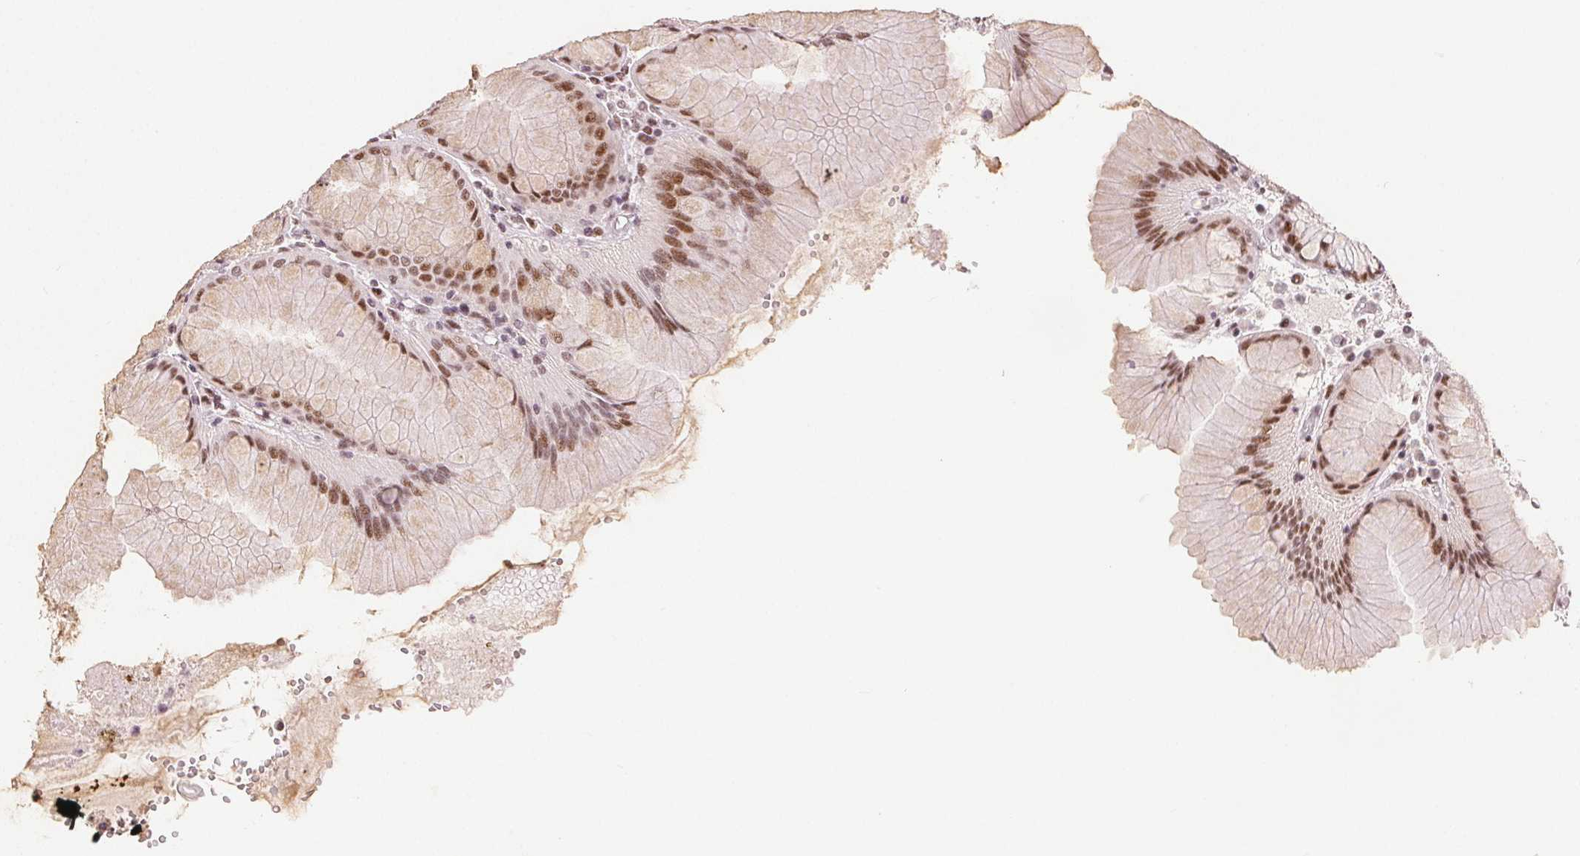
{"staining": {"intensity": "moderate", "quantity": ">75%", "location": "nuclear"}, "tissue": "stomach", "cell_type": "Glandular cells", "image_type": "normal", "snomed": [{"axis": "morphology", "description": "Normal tissue, NOS"}, {"axis": "topography", "description": "Stomach"}], "caption": "Moderate nuclear expression is identified in approximately >75% of glandular cells in unremarkable stomach.", "gene": "ZNF703", "patient": {"sex": "female", "age": 57}}